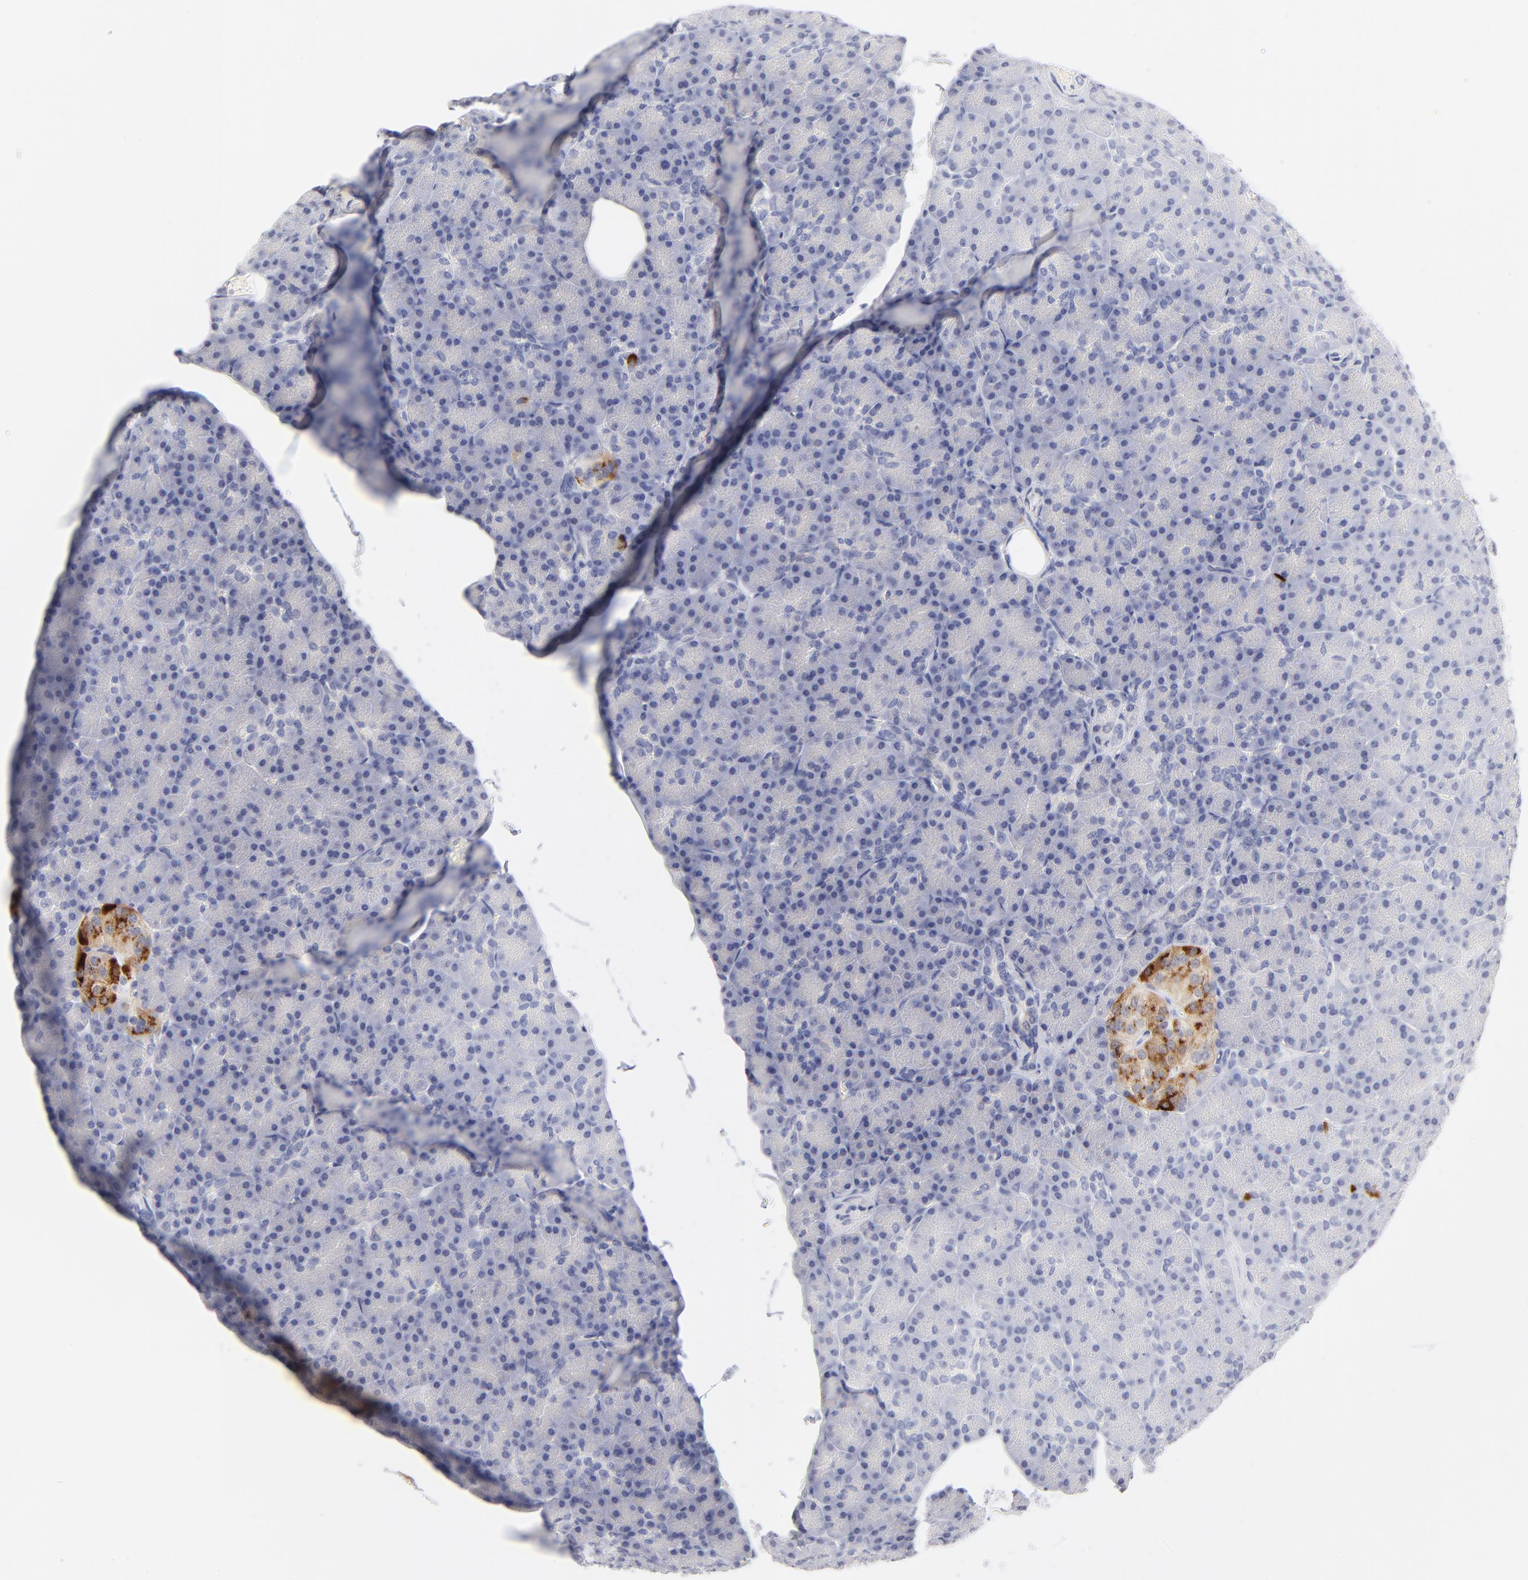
{"staining": {"intensity": "negative", "quantity": "none", "location": "none"}, "tissue": "pancreas", "cell_type": "Exocrine glandular cells", "image_type": "normal", "snomed": [{"axis": "morphology", "description": "Normal tissue, NOS"}, {"axis": "topography", "description": "Pancreas"}], "caption": "Protein analysis of normal pancreas shows no significant positivity in exocrine glandular cells.", "gene": "KHNYN", "patient": {"sex": "female", "age": 43}}